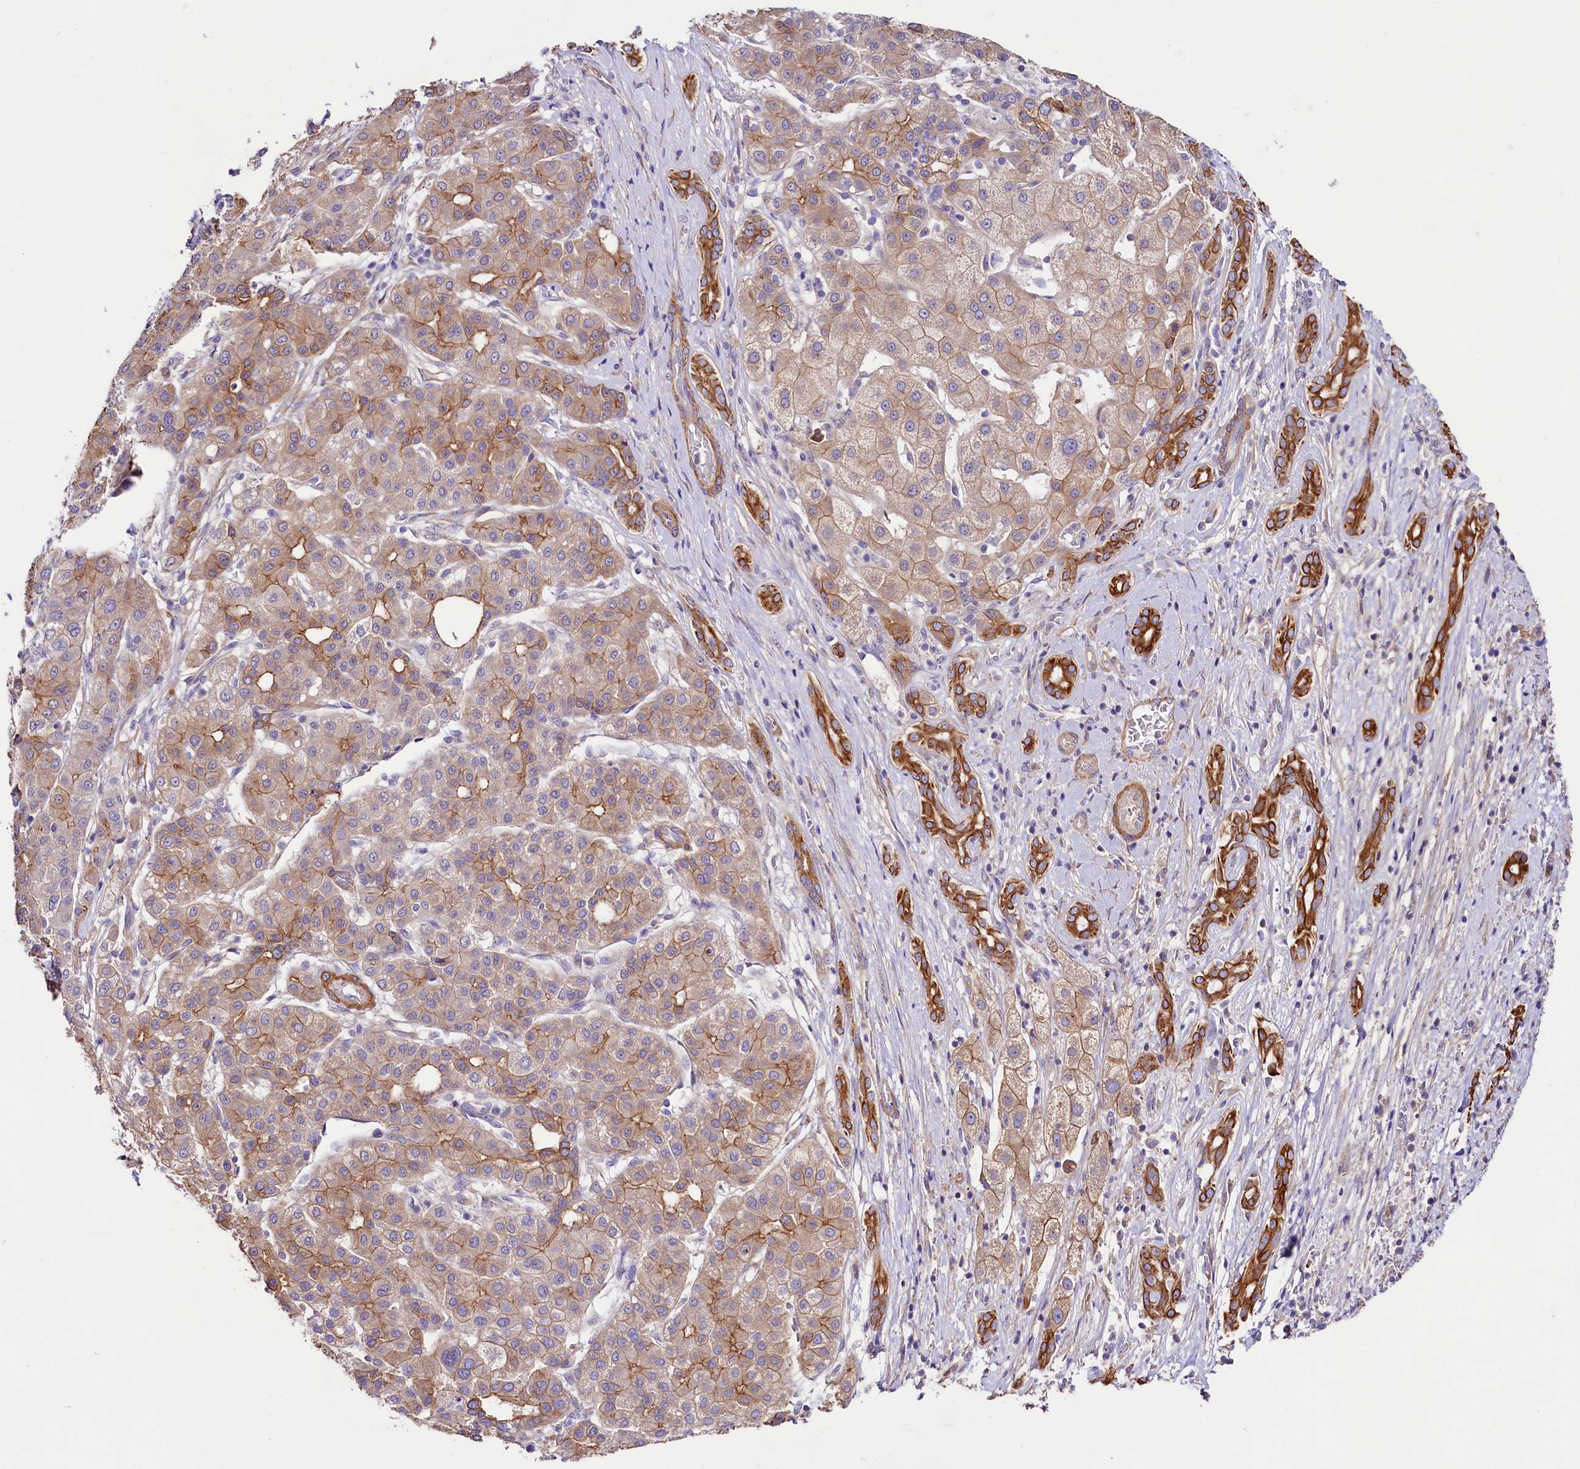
{"staining": {"intensity": "moderate", "quantity": ">75%", "location": "cytoplasmic/membranous"}, "tissue": "liver cancer", "cell_type": "Tumor cells", "image_type": "cancer", "snomed": [{"axis": "morphology", "description": "Carcinoma, Hepatocellular, NOS"}, {"axis": "topography", "description": "Liver"}], "caption": "Moderate cytoplasmic/membranous staining for a protein is present in about >75% of tumor cells of liver cancer (hepatocellular carcinoma) using IHC.", "gene": "VPS11", "patient": {"sex": "male", "age": 65}}